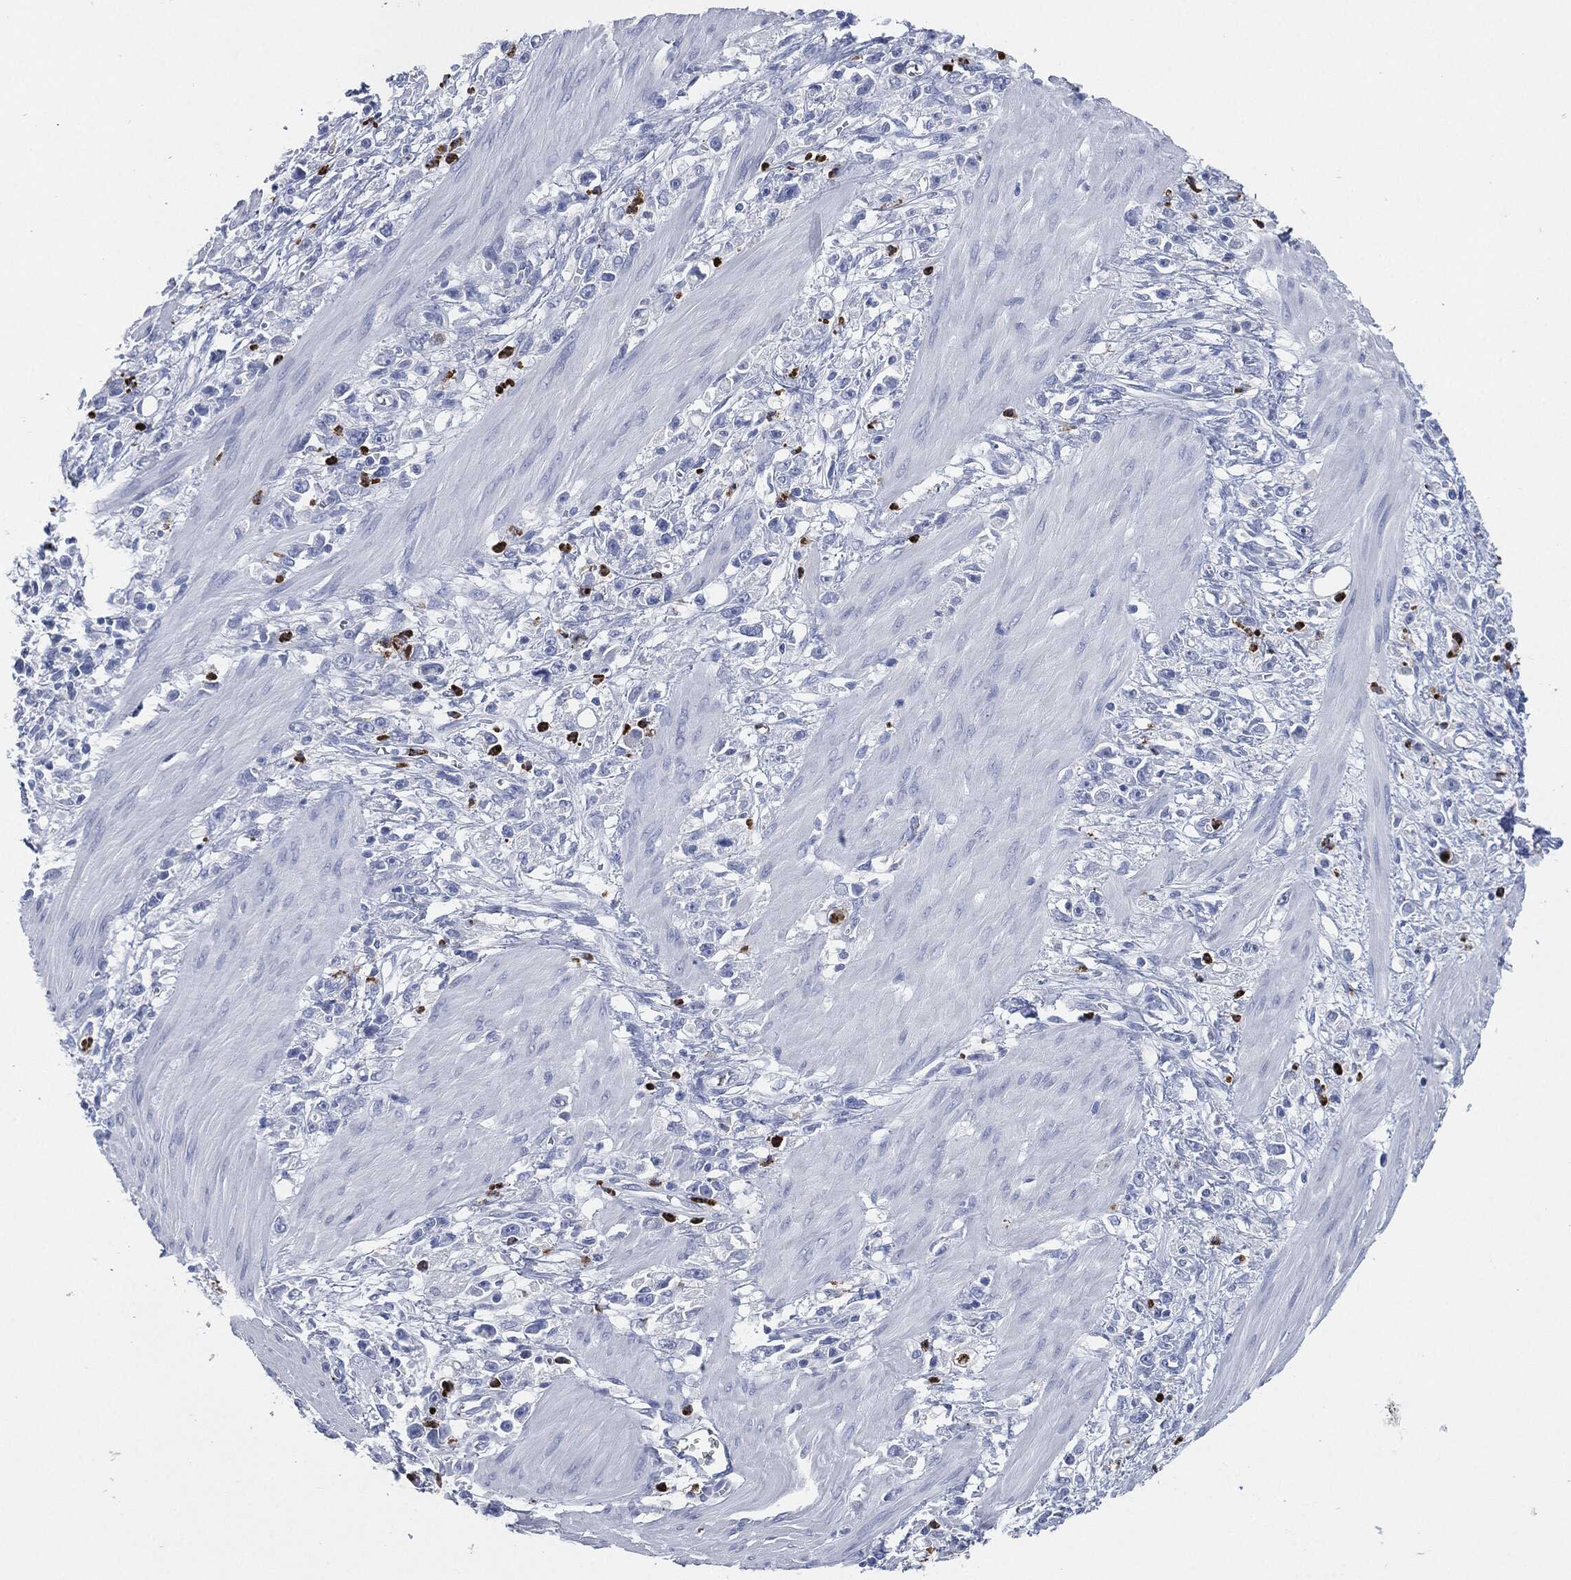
{"staining": {"intensity": "negative", "quantity": "none", "location": "none"}, "tissue": "stomach cancer", "cell_type": "Tumor cells", "image_type": "cancer", "snomed": [{"axis": "morphology", "description": "Adenocarcinoma, NOS"}, {"axis": "topography", "description": "Stomach"}], "caption": "Immunohistochemistry photomicrograph of neoplastic tissue: stomach cancer (adenocarcinoma) stained with DAB reveals no significant protein expression in tumor cells.", "gene": "CEACAM8", "patient": {"sex": "female", "age": 59}}